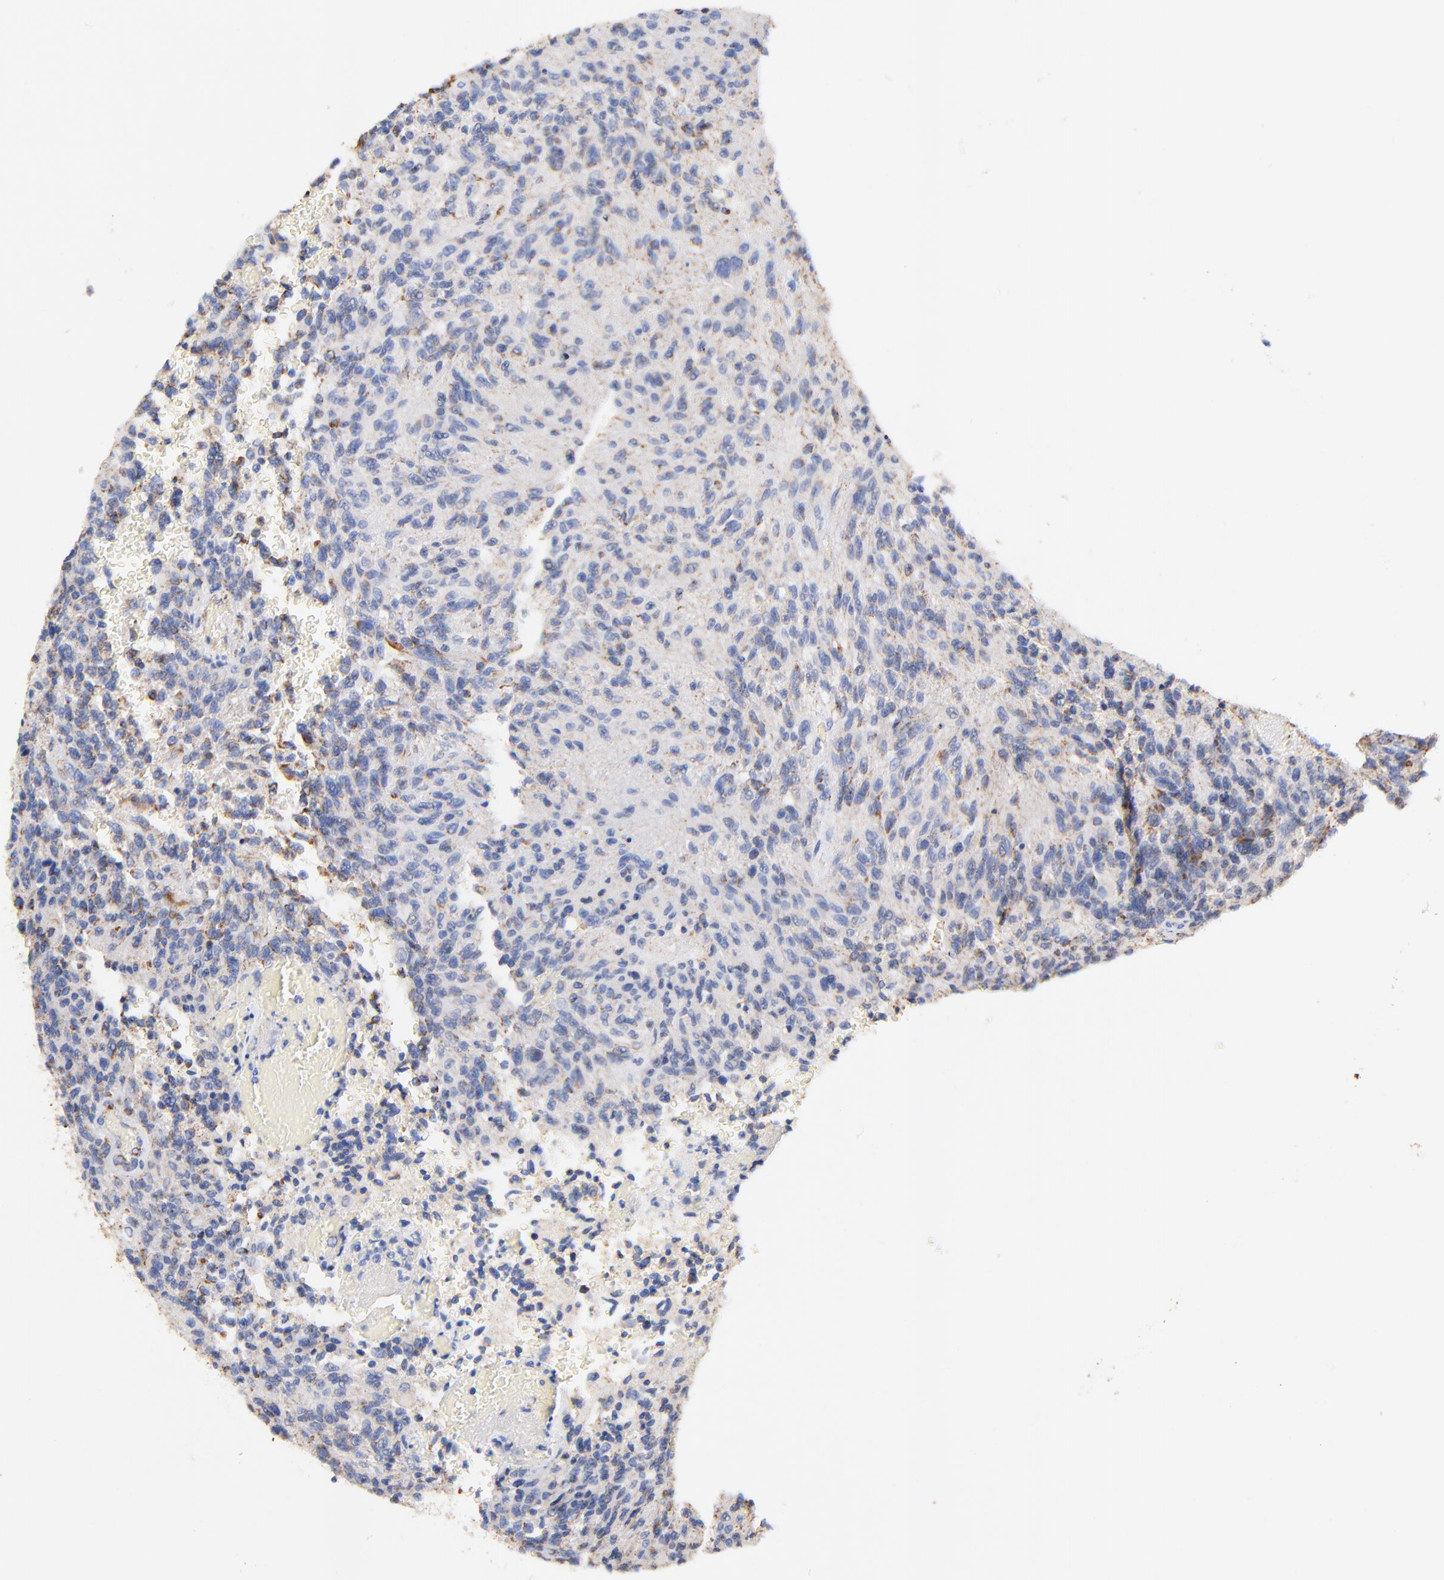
{"staining": {"intensity": "weak", "quantity": "25%-75%", "location": "cytoplasmic/membranous"}, "tissue": "glioma", "cell_type": "Tumor cells", "image_type": "cancer", "snomed": [{"axis": "morphology", "description": "Normal tissue, NOS"}, {"axis": "morphology", "description": "Glioma, malignant, High grade"}, {"axis": "topography", "description": "Cerebral cortex"}], "caption": "An immunohistochemistry micrograph of neoplastic tissue is shown. Protein staining in brown highlights weak cytoplasmic/membranous positivity in glioma within tumor cells. Nuclei are stained in blue.", "gene": "ATP5F1D", "patient": {"sex": "male", "age": 56}}